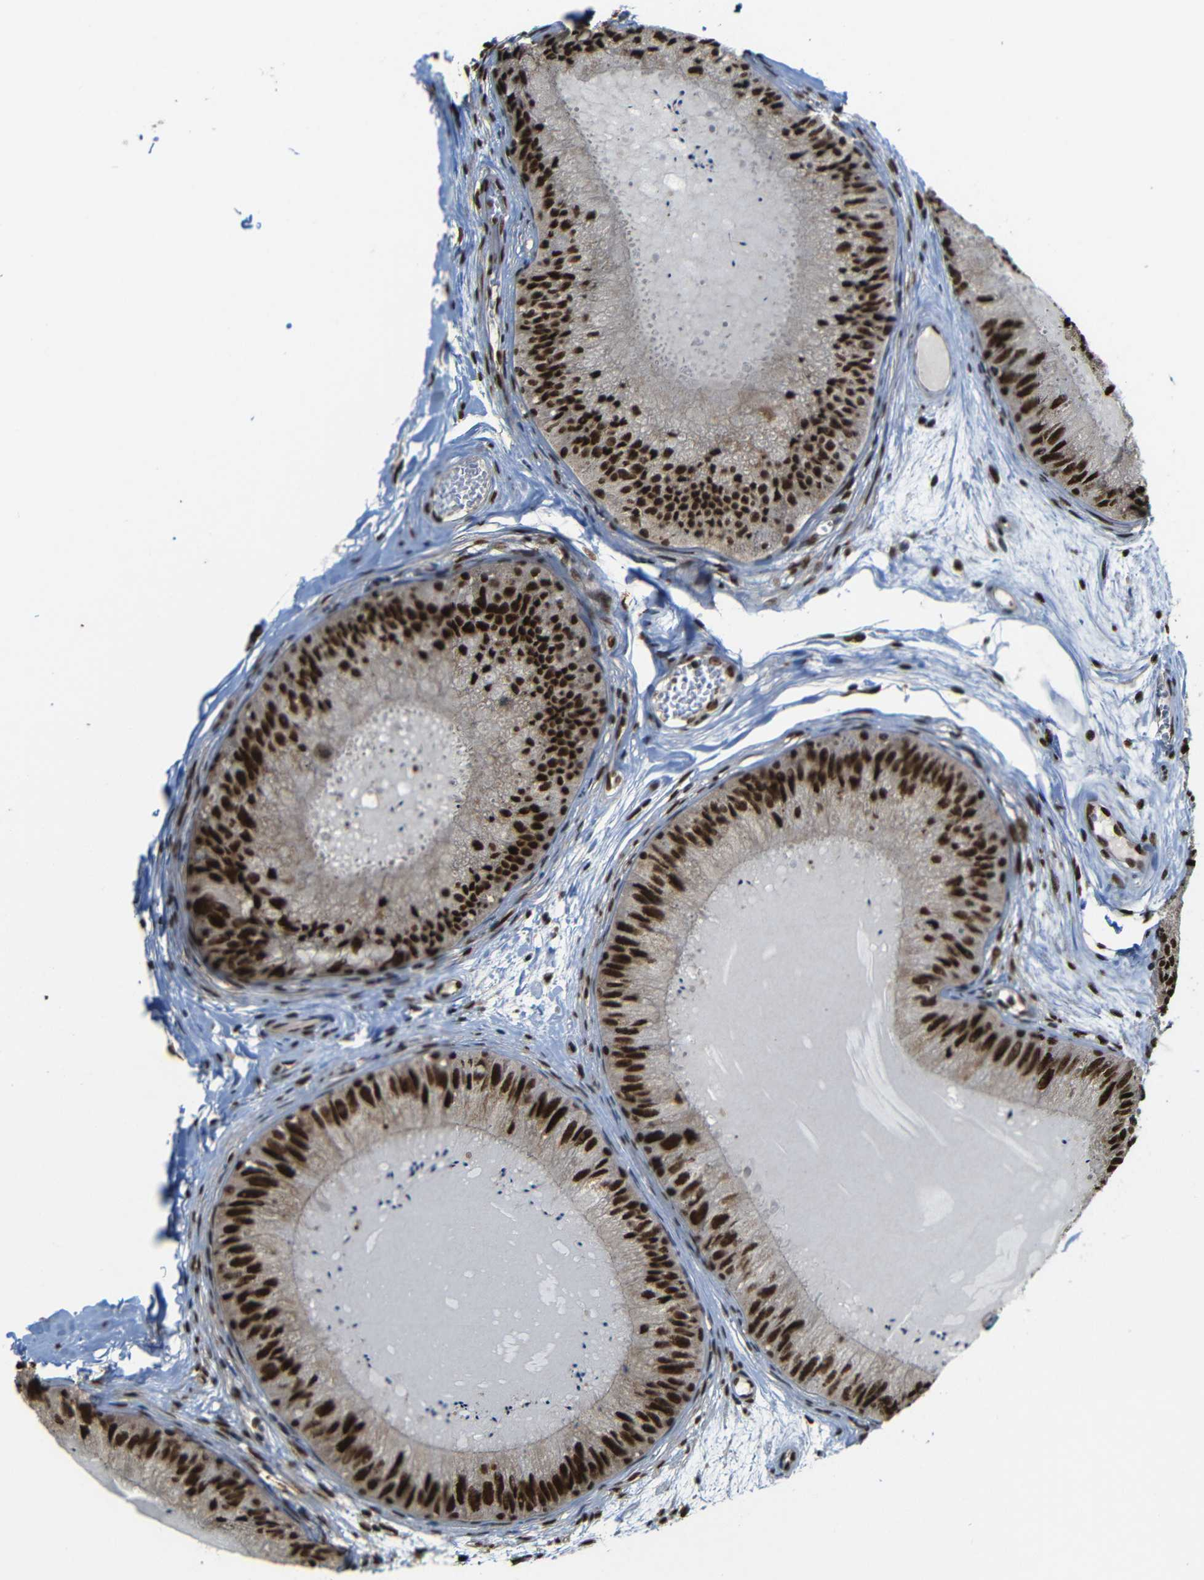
{"staining": {"intensity": "strong", "quantity": ">75%", "location": "cytoplasmic/membranous,nuclear"}, "tissue": "epididymis", "cell_type": "Glandular cells", "image_type": "normal", "snomed": [{"axis": "morphology", "description": "Normal tissue, NOS"}, {"axis": "topography", "description": "Epididymis"}], "caption": "This image displays IHC staining of normal epididymis, with high strong cytoplasmic/membranous,nuclear expression in approximately >75% of glandular cells.", "gene": "TCF7L2", "patient": {"sex": "male", "age": 31}}